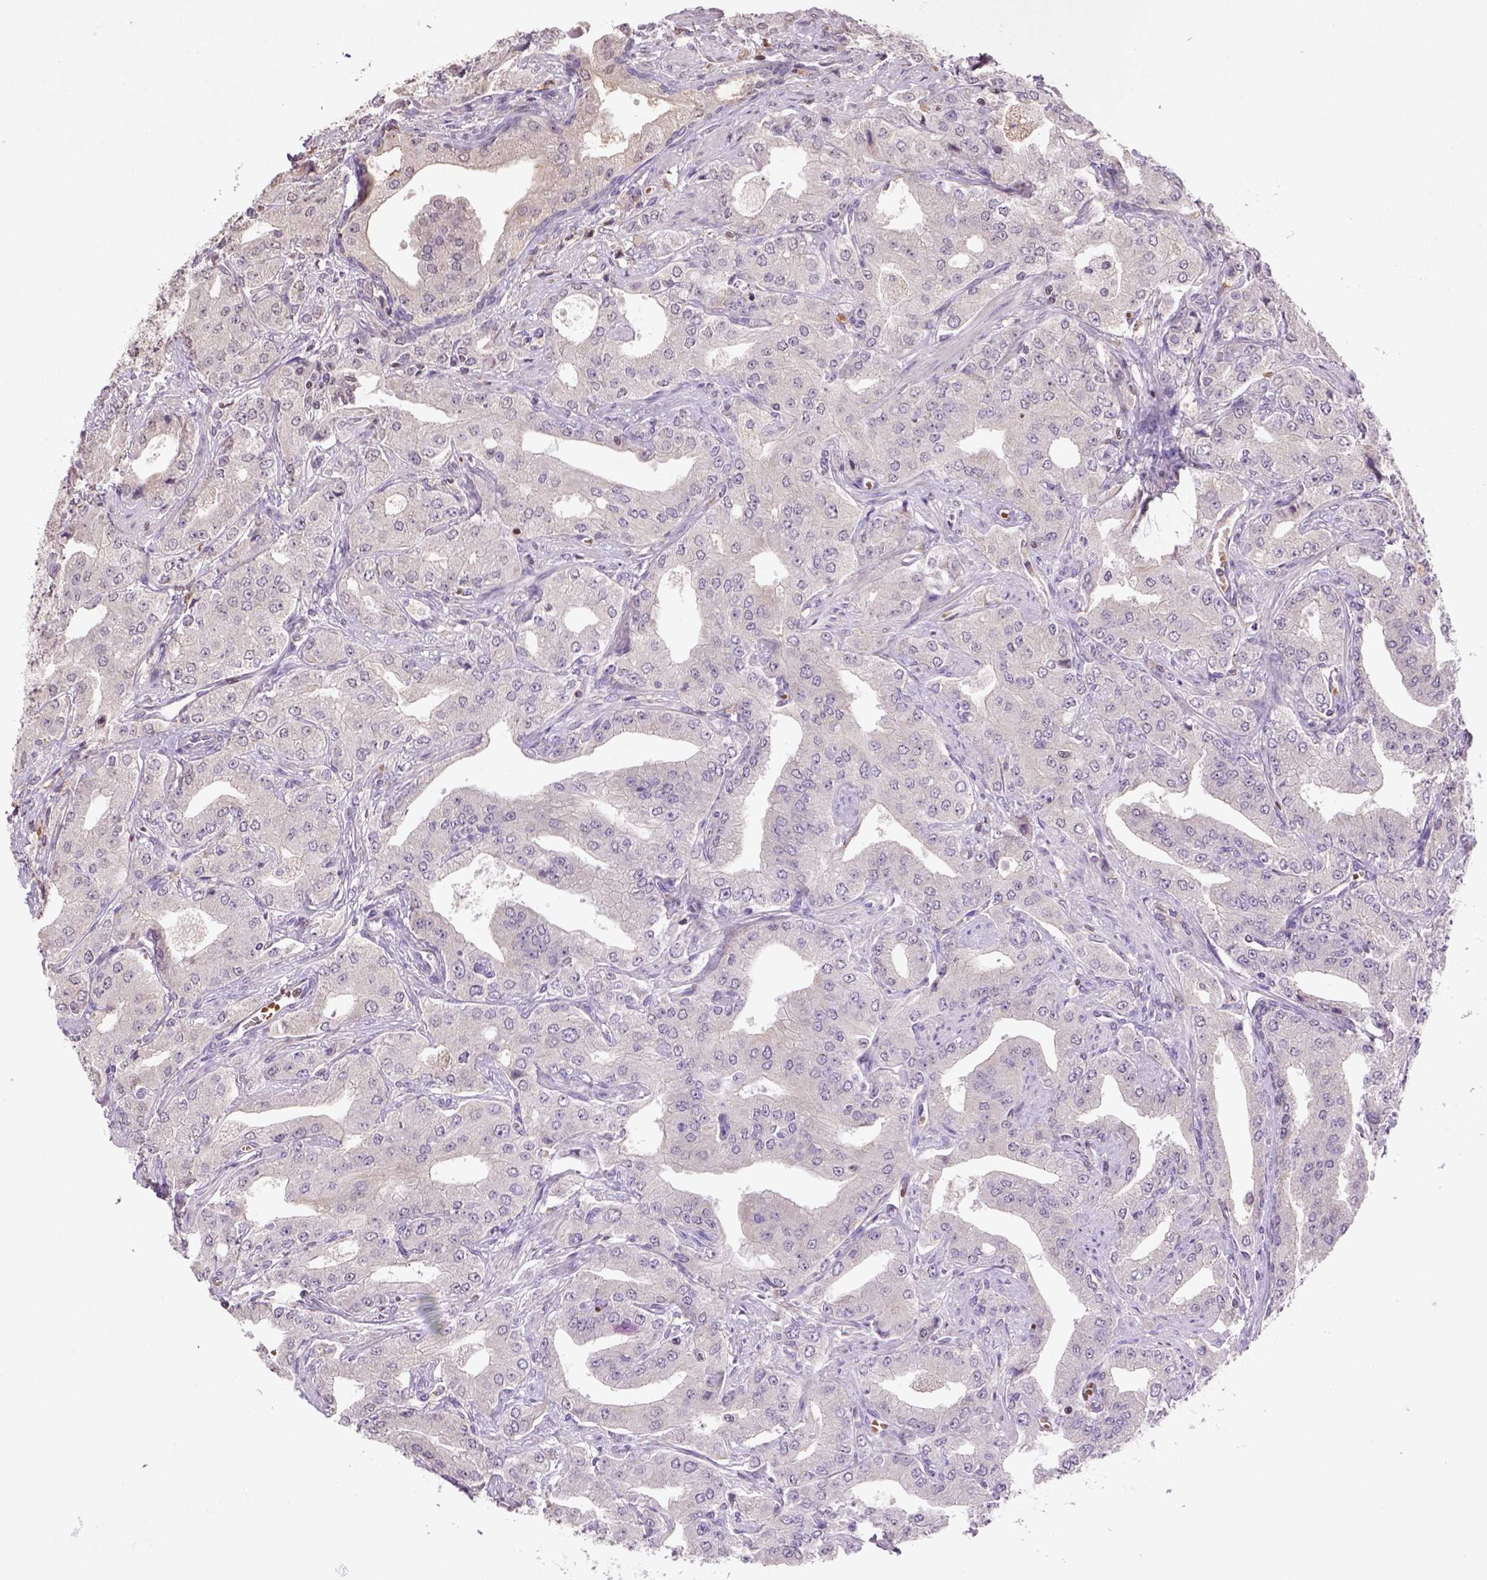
{"staining": {"intensity": "negative", "quantity": "none", "location": "none"}, "tissue": "prostate cancer", "cell_type": "Tumor cells", "image_type": "cancer", "snomed": [{"axis": "morphology", "description": "Adenocarcinoma, Low grade"}, {"axis": "topography", "description": "Prostate"}], "caption": "IHC histopathology image of prostate low-grade adenocarcinoma stained for a protein (brown), which reveals no positivity in tumor cells. (DAB (3,3'-diaminobenzidine) IHC visualized using brightfield microscopy, high magnification).", "gene": "NUDT3", "patient": {"sex": "male", "age": 60}}